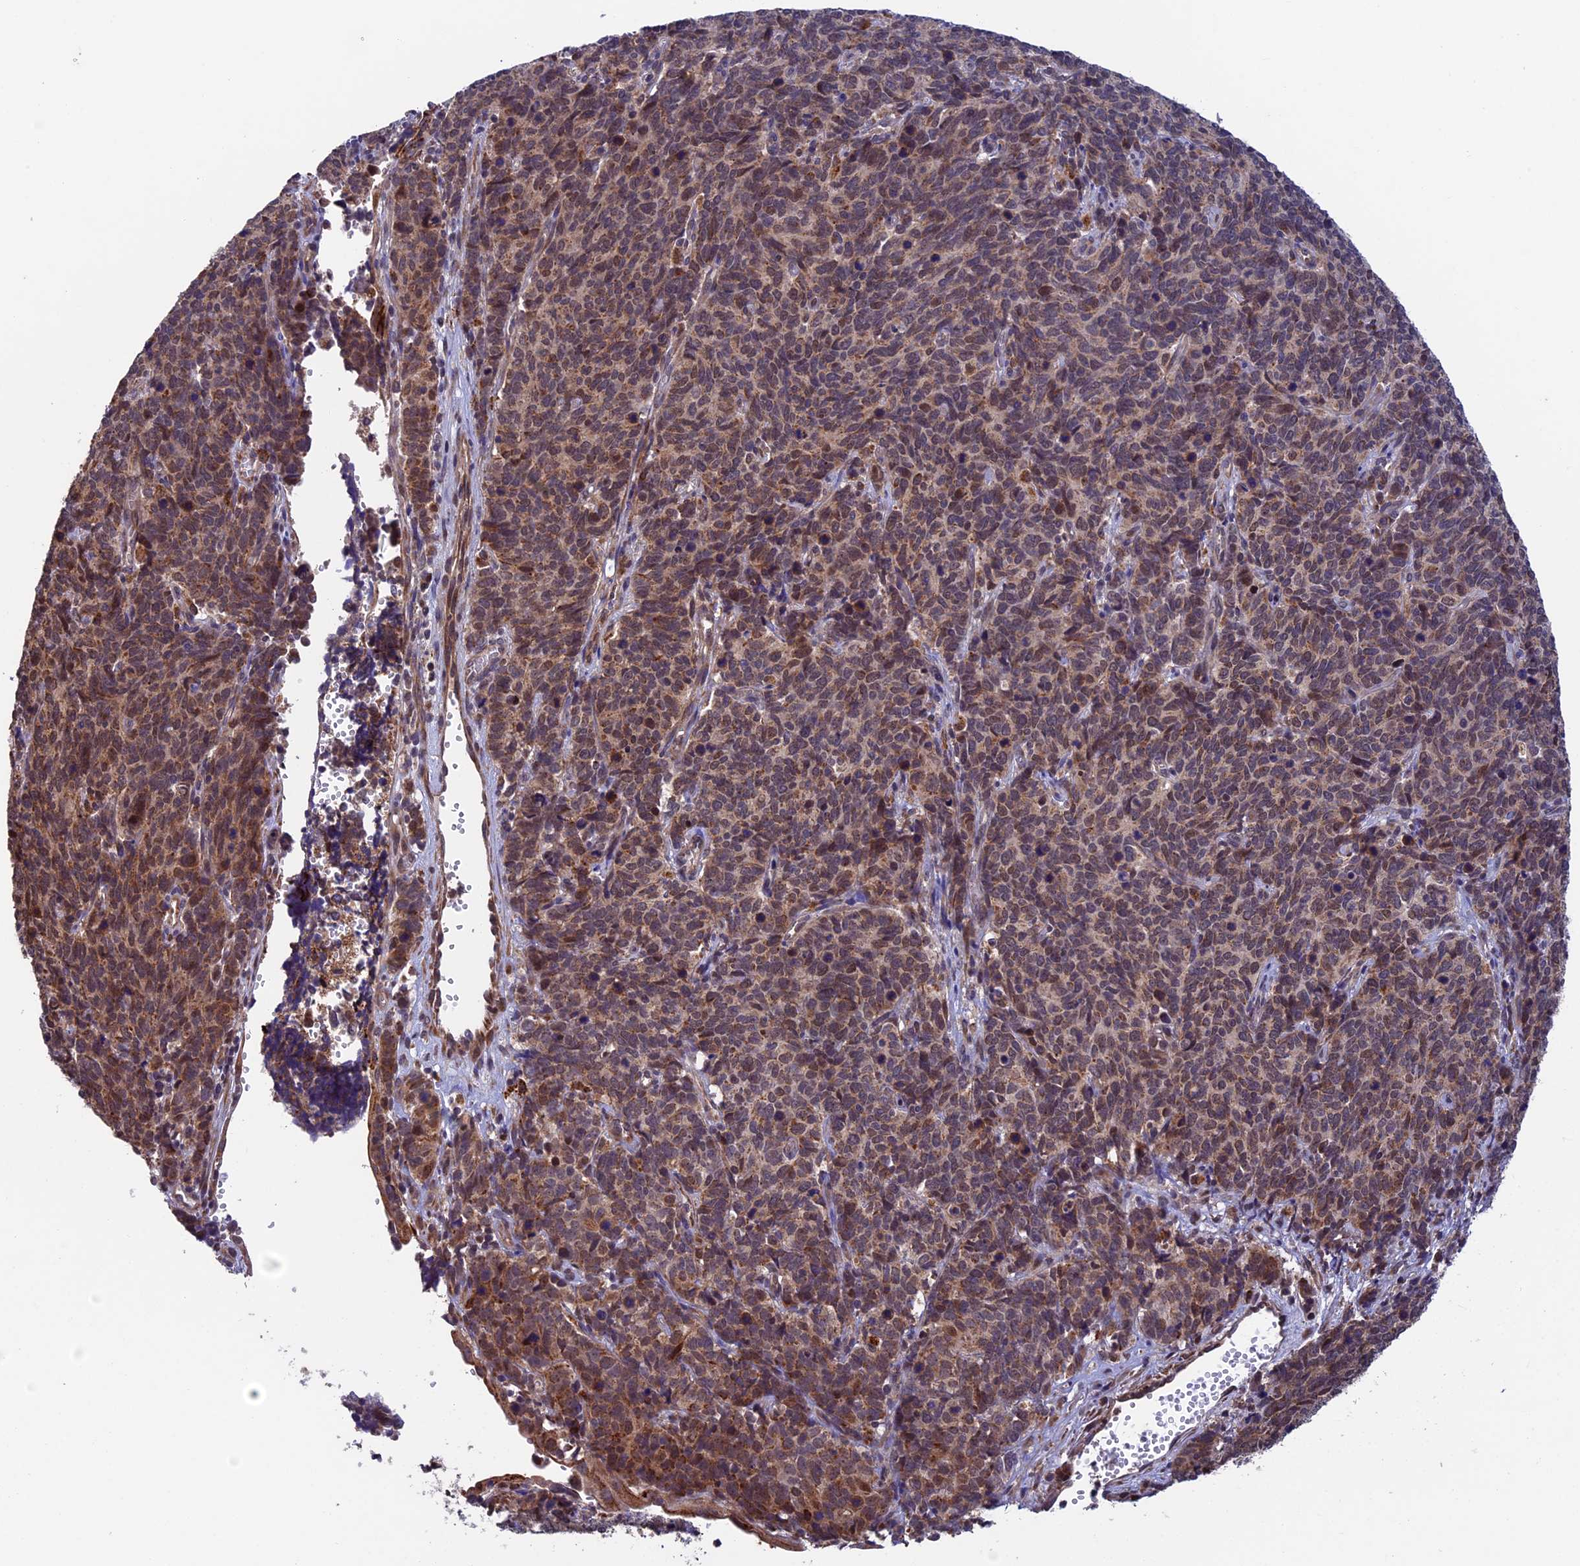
{"staining": {"intensity": "moderate", "quantity": ">75%", "location": "cytoplasmic/membranous"}, "tissue": "cervical cancer", "cell_type": "Tumor cells", "image_type": "cancer", "snomed": [{"axis": "morphology", "description": "Squamous cell carcinoma, NOS"}, {"axis": "topography", "description": "Cervix"}], "caption": "Cervical cancer (squamous cell carcinoma) was stained to show a protein in brown. There is medium levels of moderate cytoplasmic/membranous positivity in approximately >75% of tumor cells.", "gene": "RNF17", "patient": {"sex": "female", "age": 60}}